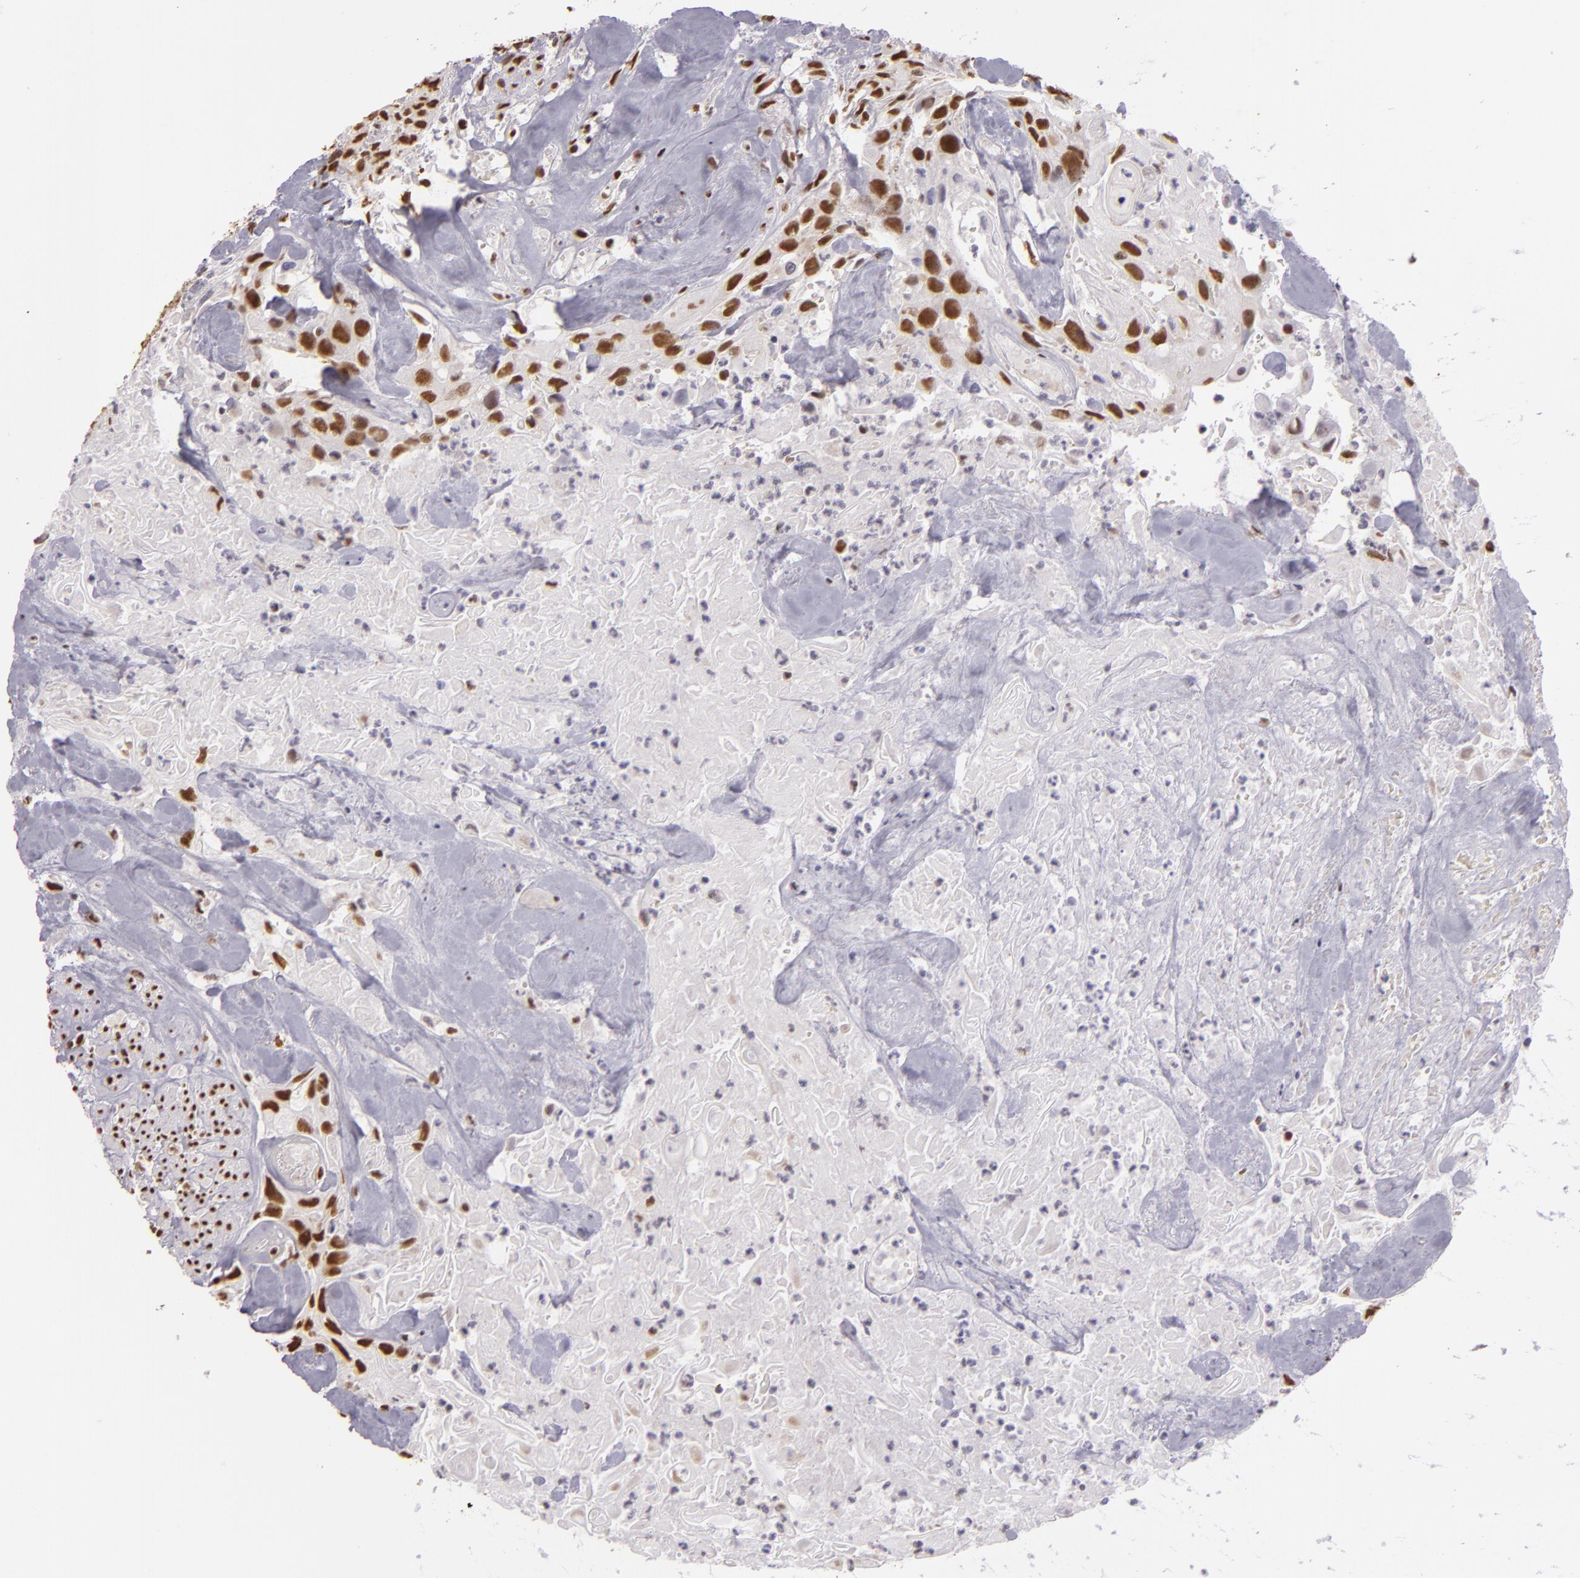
{"staining": {"intensity": "strong", "quantity": ">75%", "location": "nuclear"}, "tissue": "urothelial cancer", "cell_type": "Tumor cells", "image_type": "cancer", "snomed": [{"axis": "morphology", "description": "Urothelial carcinoma, High grade"}, {"axis": "topography", "description": "Urinary bladder"}], "caption": "IHC histopathology image of neoplastic tissue: human urothelial cancer stained using immunohistochemistry displays high levels of strong protein expression localized specifically in the nuclear of tumor cells, appearing as a nuclear brown color.", "gene": "PAPOLA", "patient": {"sex": "female", "age": 84}}